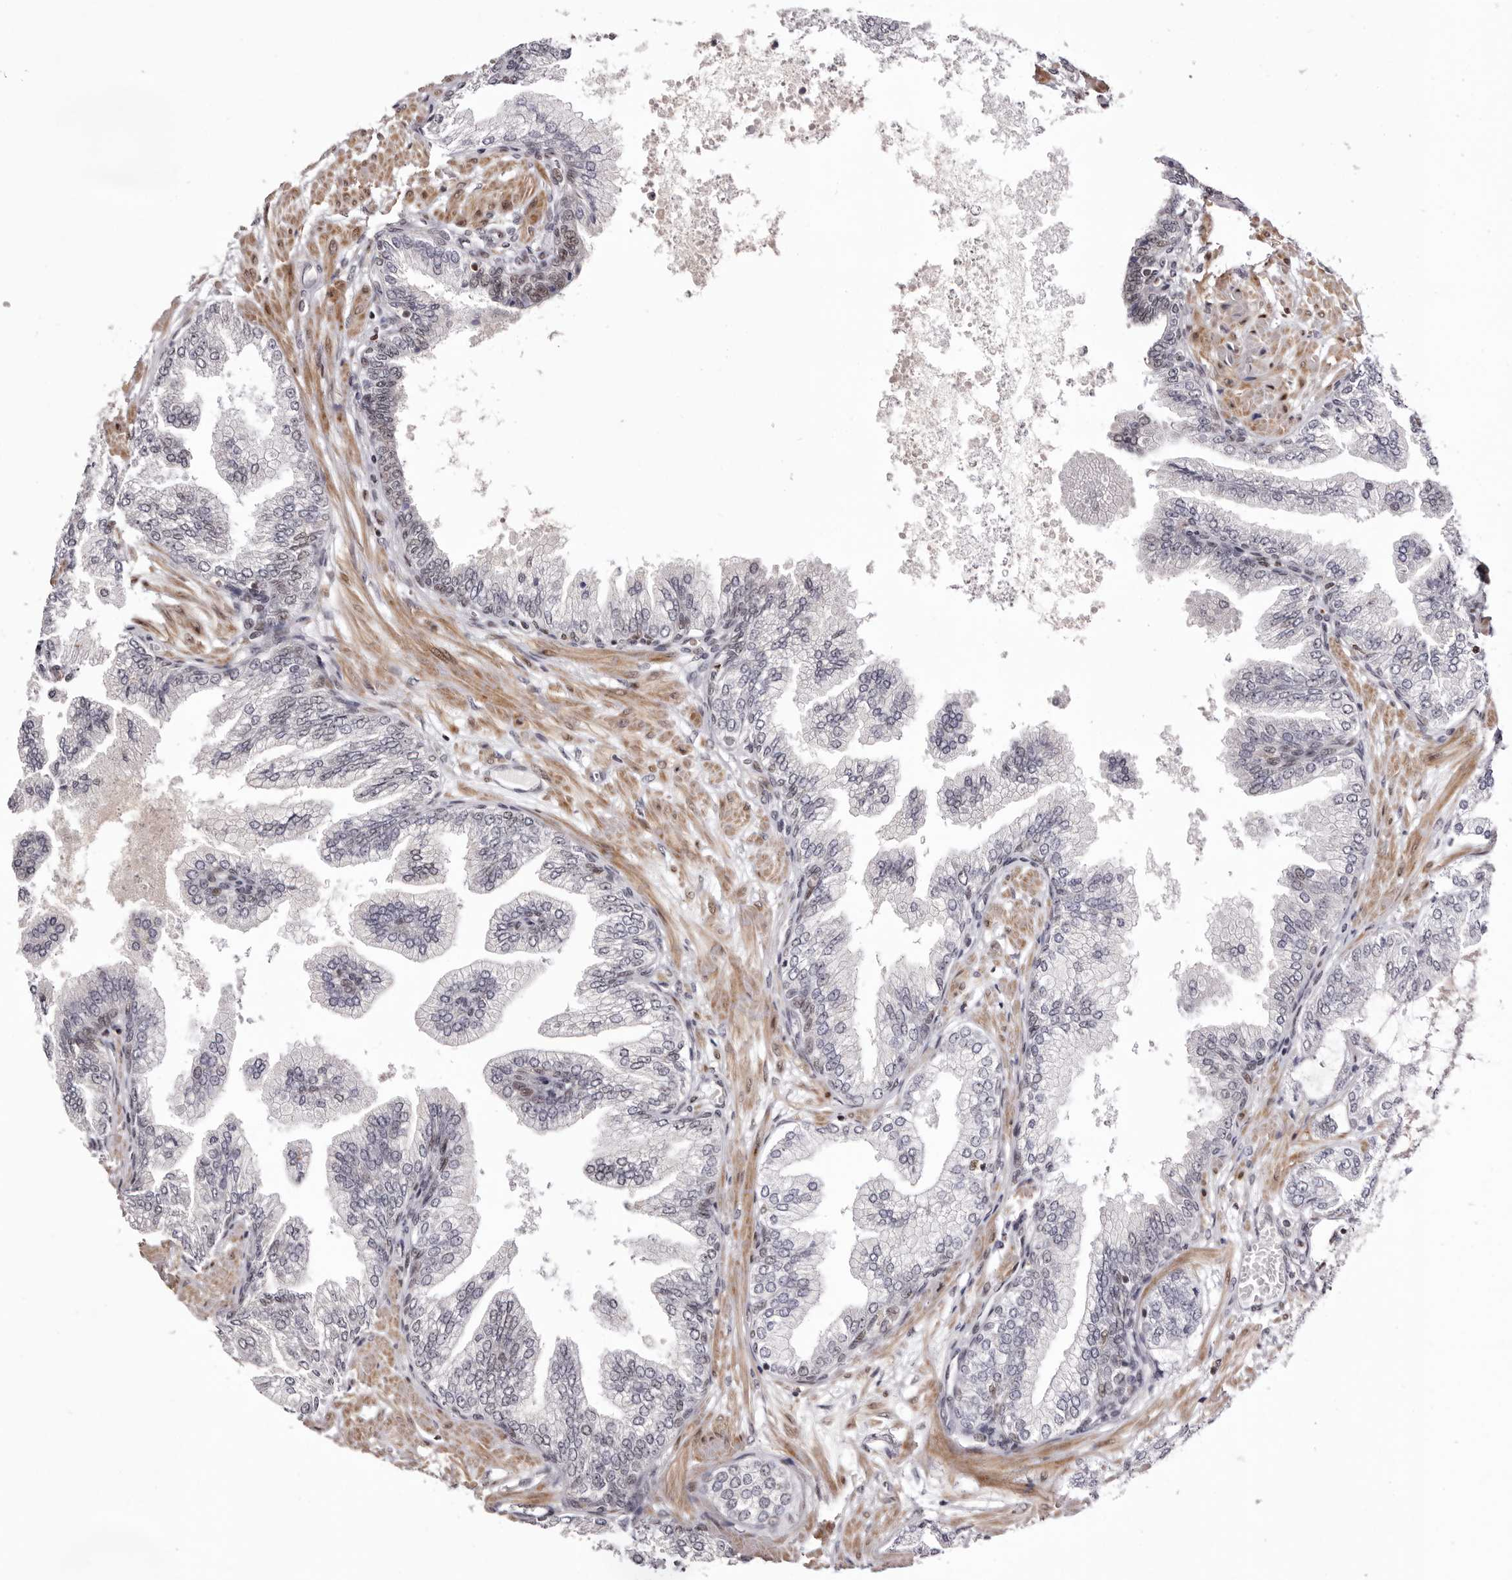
{"staining": {"intensity": "weak", "quantity": "<25%", "location": "nuclear"}, "tissue": "prostate cancer", "cell_type": "Tumor cells", "image_type": "cancer", "snomed": [{"axis": "morphology", "description": "Adenocarcinoma, Low grade"}, {"axis": "topography", "description": "Prostate"}], "caption": "Prostate cancer was stained to show a protein in brown. There is no significant expression in tumor cells. Brightfield microscopy of IHC stained with DAB (brown) and hematoxylin (blue), captured at high magnification.", "gene": "FBXO5", "patient": {"sex": "male", "age": 63}}